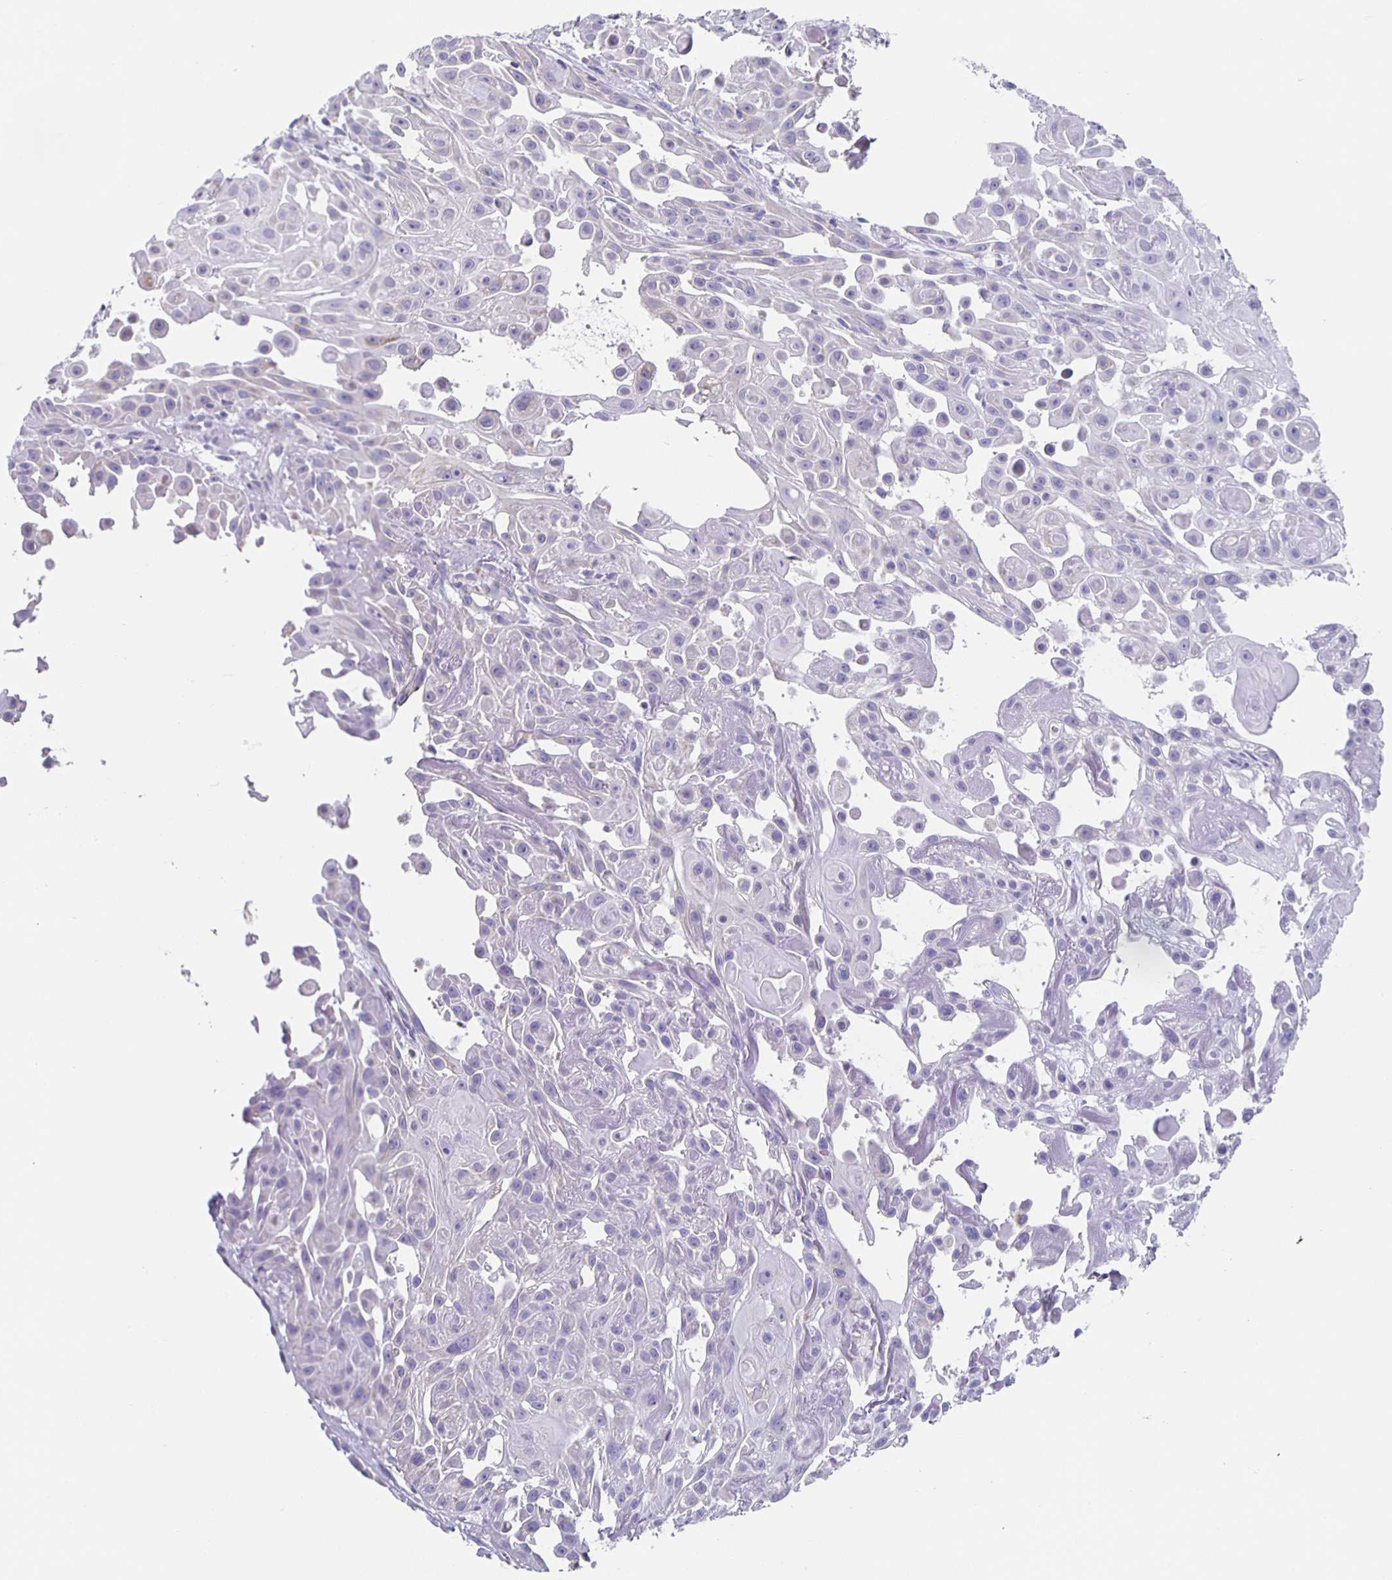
{"staining": {"intensity": "negative", "quantity": "none", "location": "none"}, "tissue": "skin cancer", "cell_type": "Tumor cells", "image_type": "cancer", "snomed": [{"axis": "morphology", "description": "Squamous cell carcinoma, NOS"}, {"axis": "topography", "description": "Skin"}], "caption": "Skin cancer (squamous cell carcinoma) was stained to show a protein in brown. There is no significant staining in tumor cells.", "gene": "TPPP", "patient": {"sex": "male", "age": 91}}